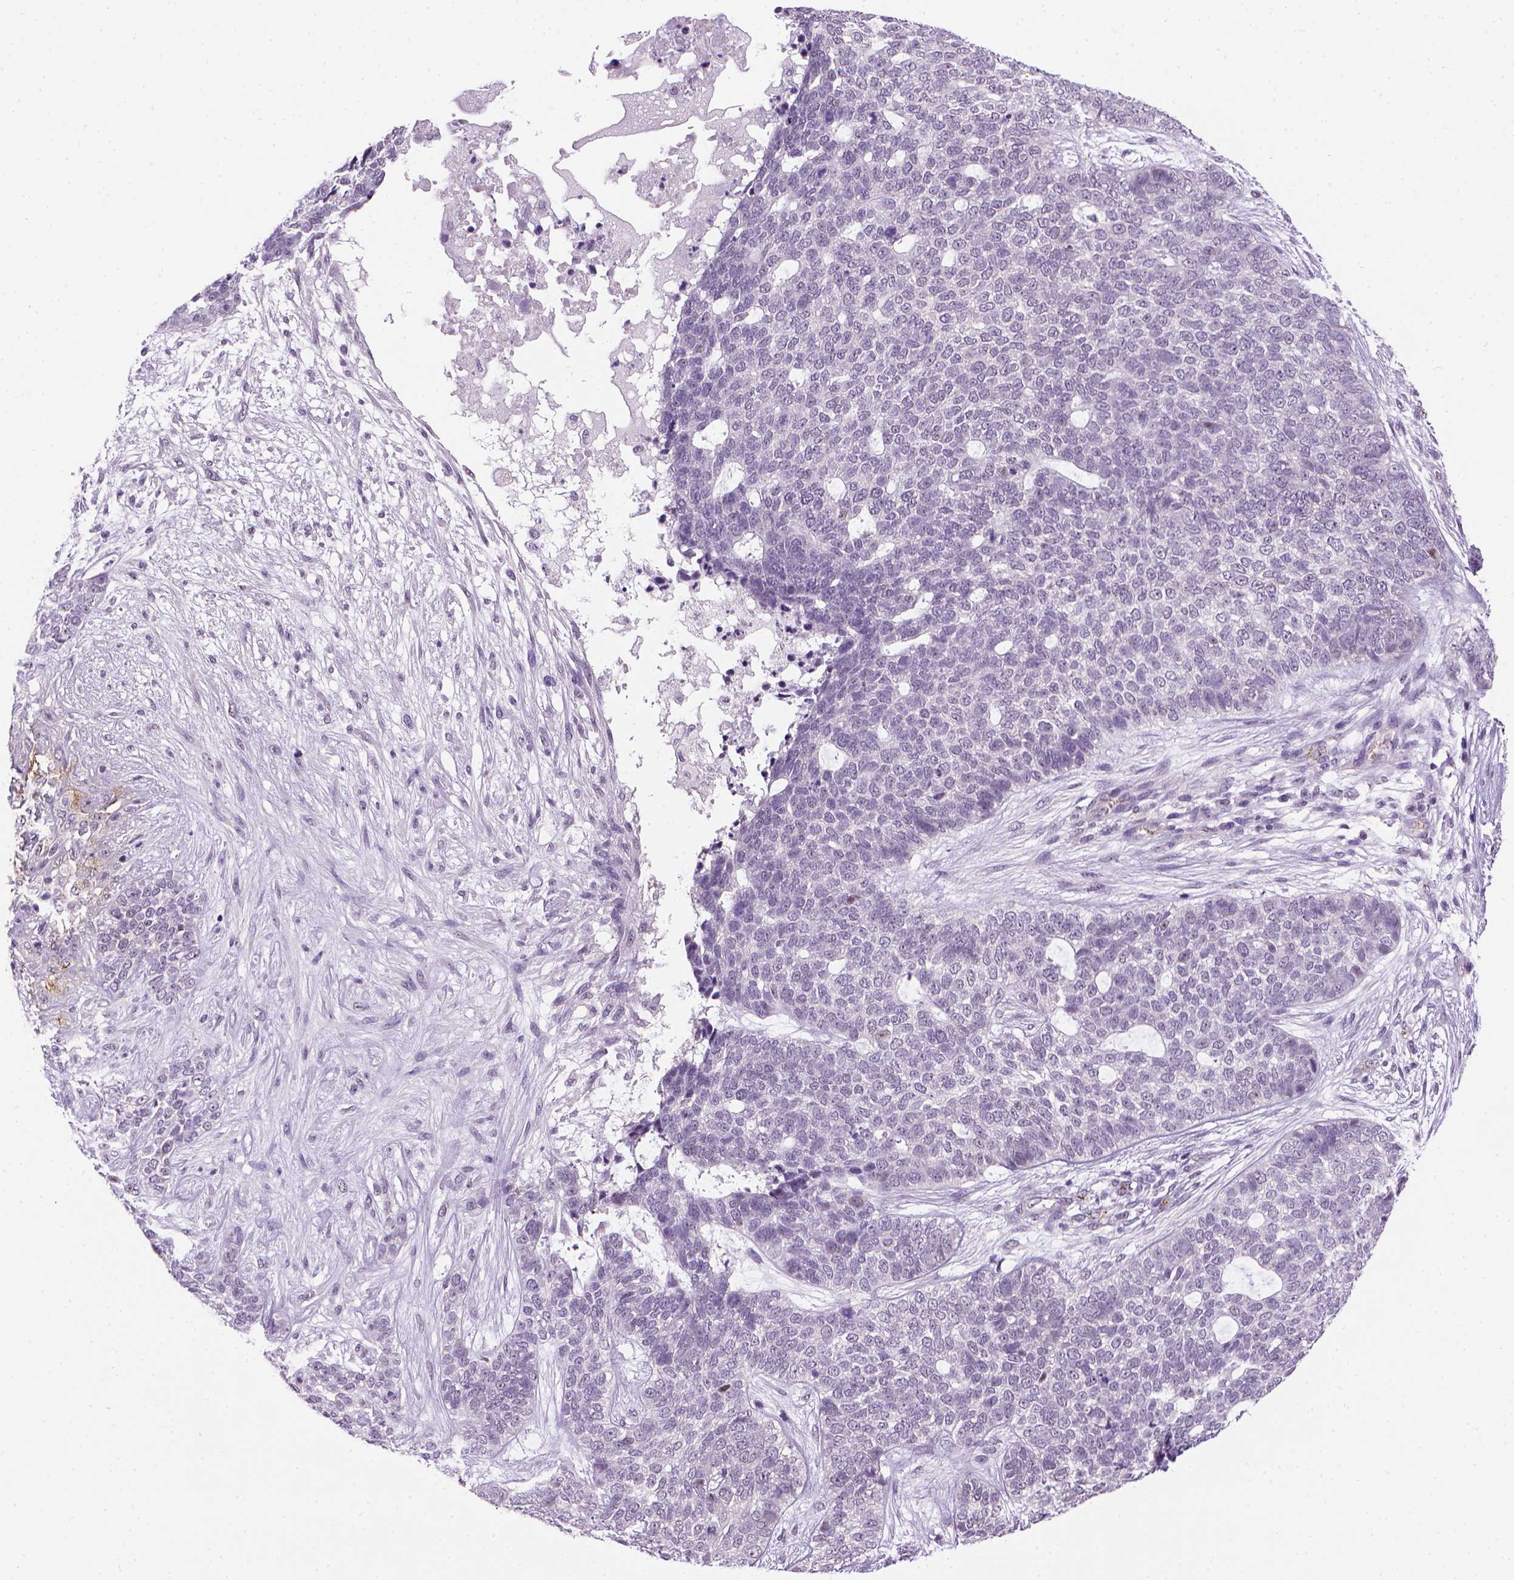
{"staining": {"intensity": "negative", "quantity": "none", "location": "none"}, "tissue": "skin cancer", "cell_type": "Tumor cells", "image_type": "cancer", "snomed": [{"axis": "morphology", "description": "Basal cell carcinoma"}, {"axis": "topography", "description": "Skin"}], "caption": "Immunohistochemistry (IHC) histopathology image of basal cell carcinoma (skin) stained for a protein (brown), which exhibits no expression in tumor cells.", "gene": "VWF", "patient": {"sex": "female", "age": 69}}